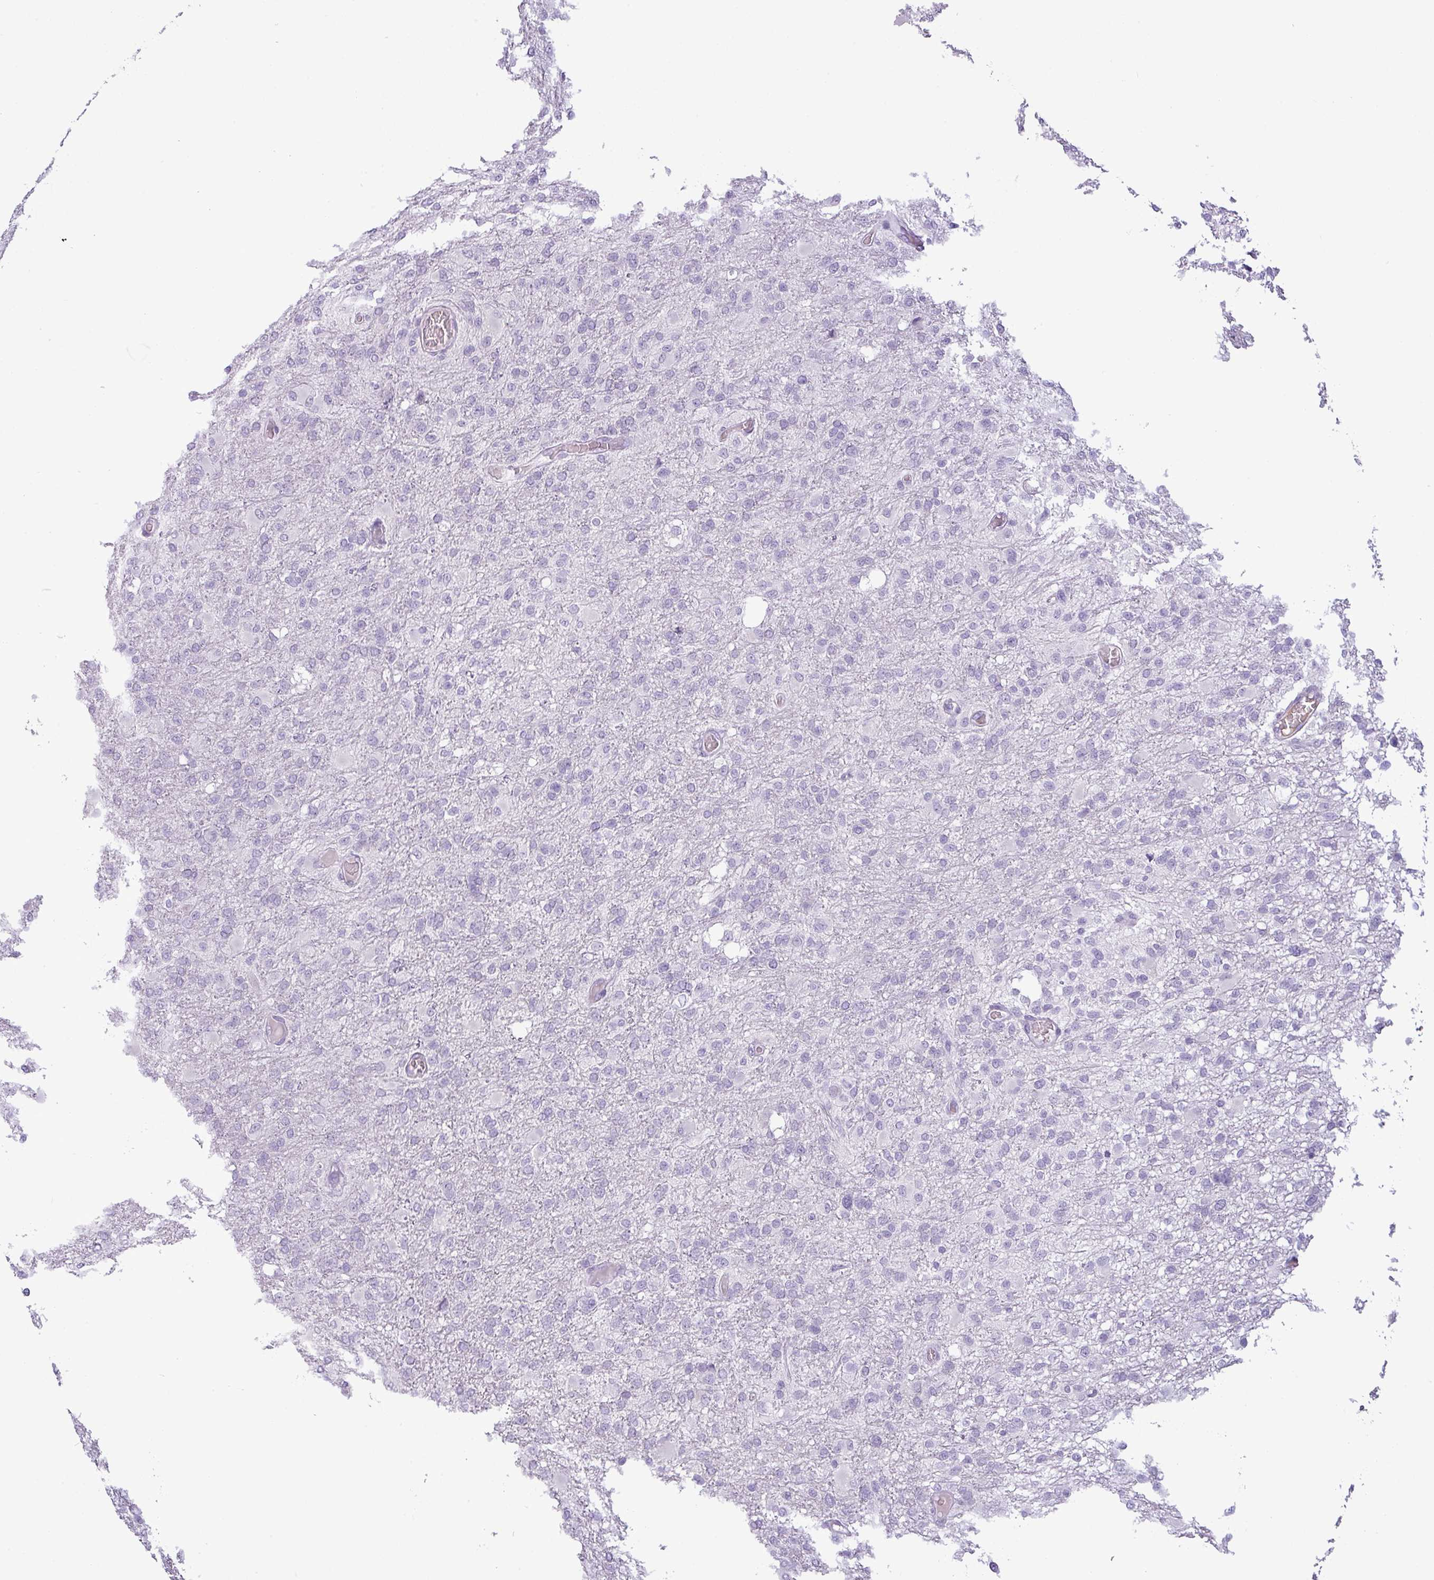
{"staining": {"intensity": "negative", "quantity": "none", "location": "none"}, "tissue": "glioma", "cell_type": "Tumor cells", "image_type": "cancer", "snomed": [{"axis": "morphology", "description": "Glioma, malignant, High grade"}, {"axis": "topography", "description": "Brain"}], "caption": "Protein analysis of glioma displays no significant staining in tumor cells.", "gene": "CDH16", "patient": {"sex": "female", "age": 74}}